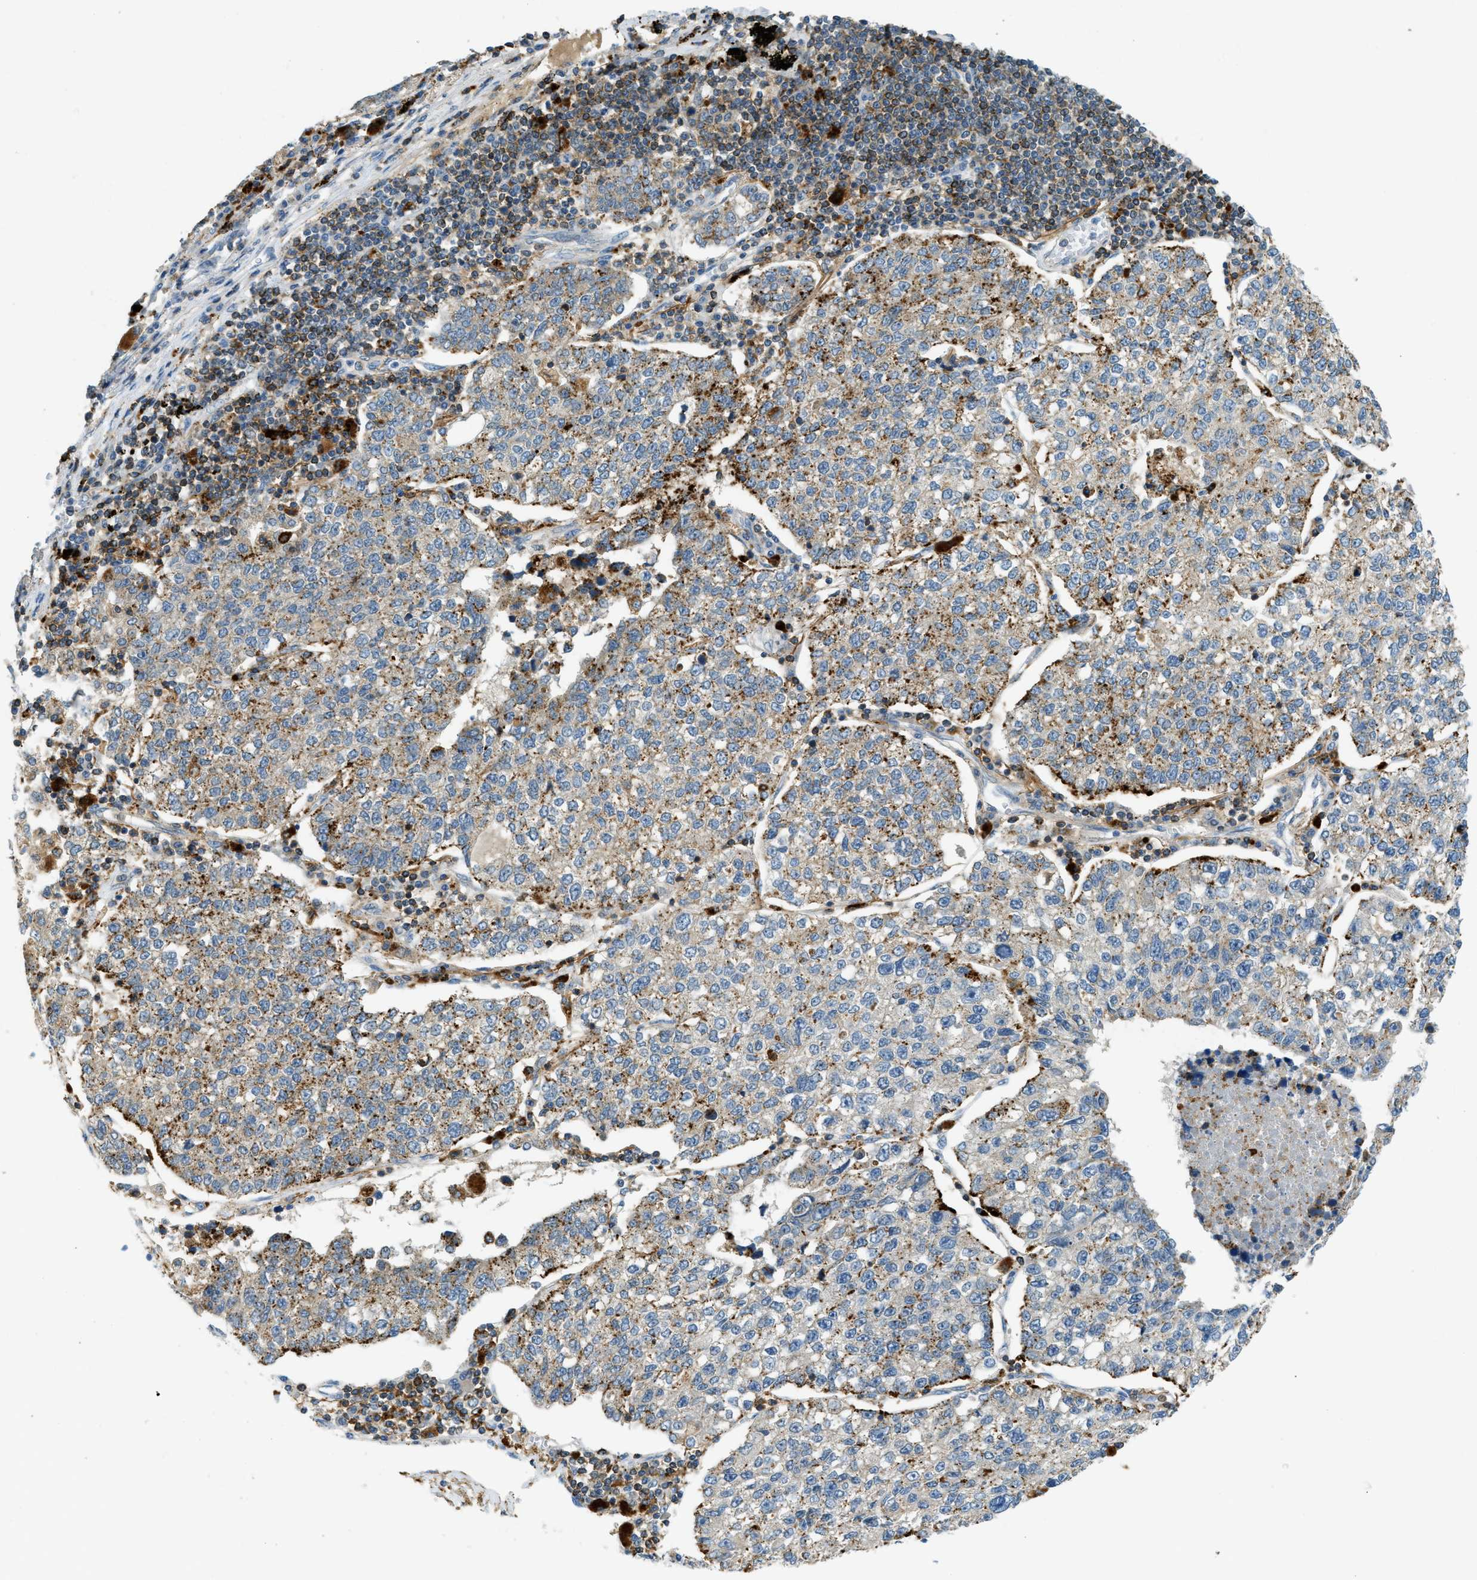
{"staining": {"intensity": "moderate", "quantity": "25%-75%", "location": "cytoplasmic/membranous"}, "tissue": "lung cancer", "cell_type": "Tumor cells", "image_type": "cancer", "snomed": [{"axis": "morphology", "description": "Adenocarcinoma, NOS"}, {"axis": "topography", "description": "Lung"}], "caption": "Human adenocarcinoma (lung) stained for a protein (brown) demonstrates moderate cytoplasmic/membranous positive staining in about 25%-75% of tumor cells.", "gene": "PLBD2", "patient": {"sex": "male", "age": 49}}